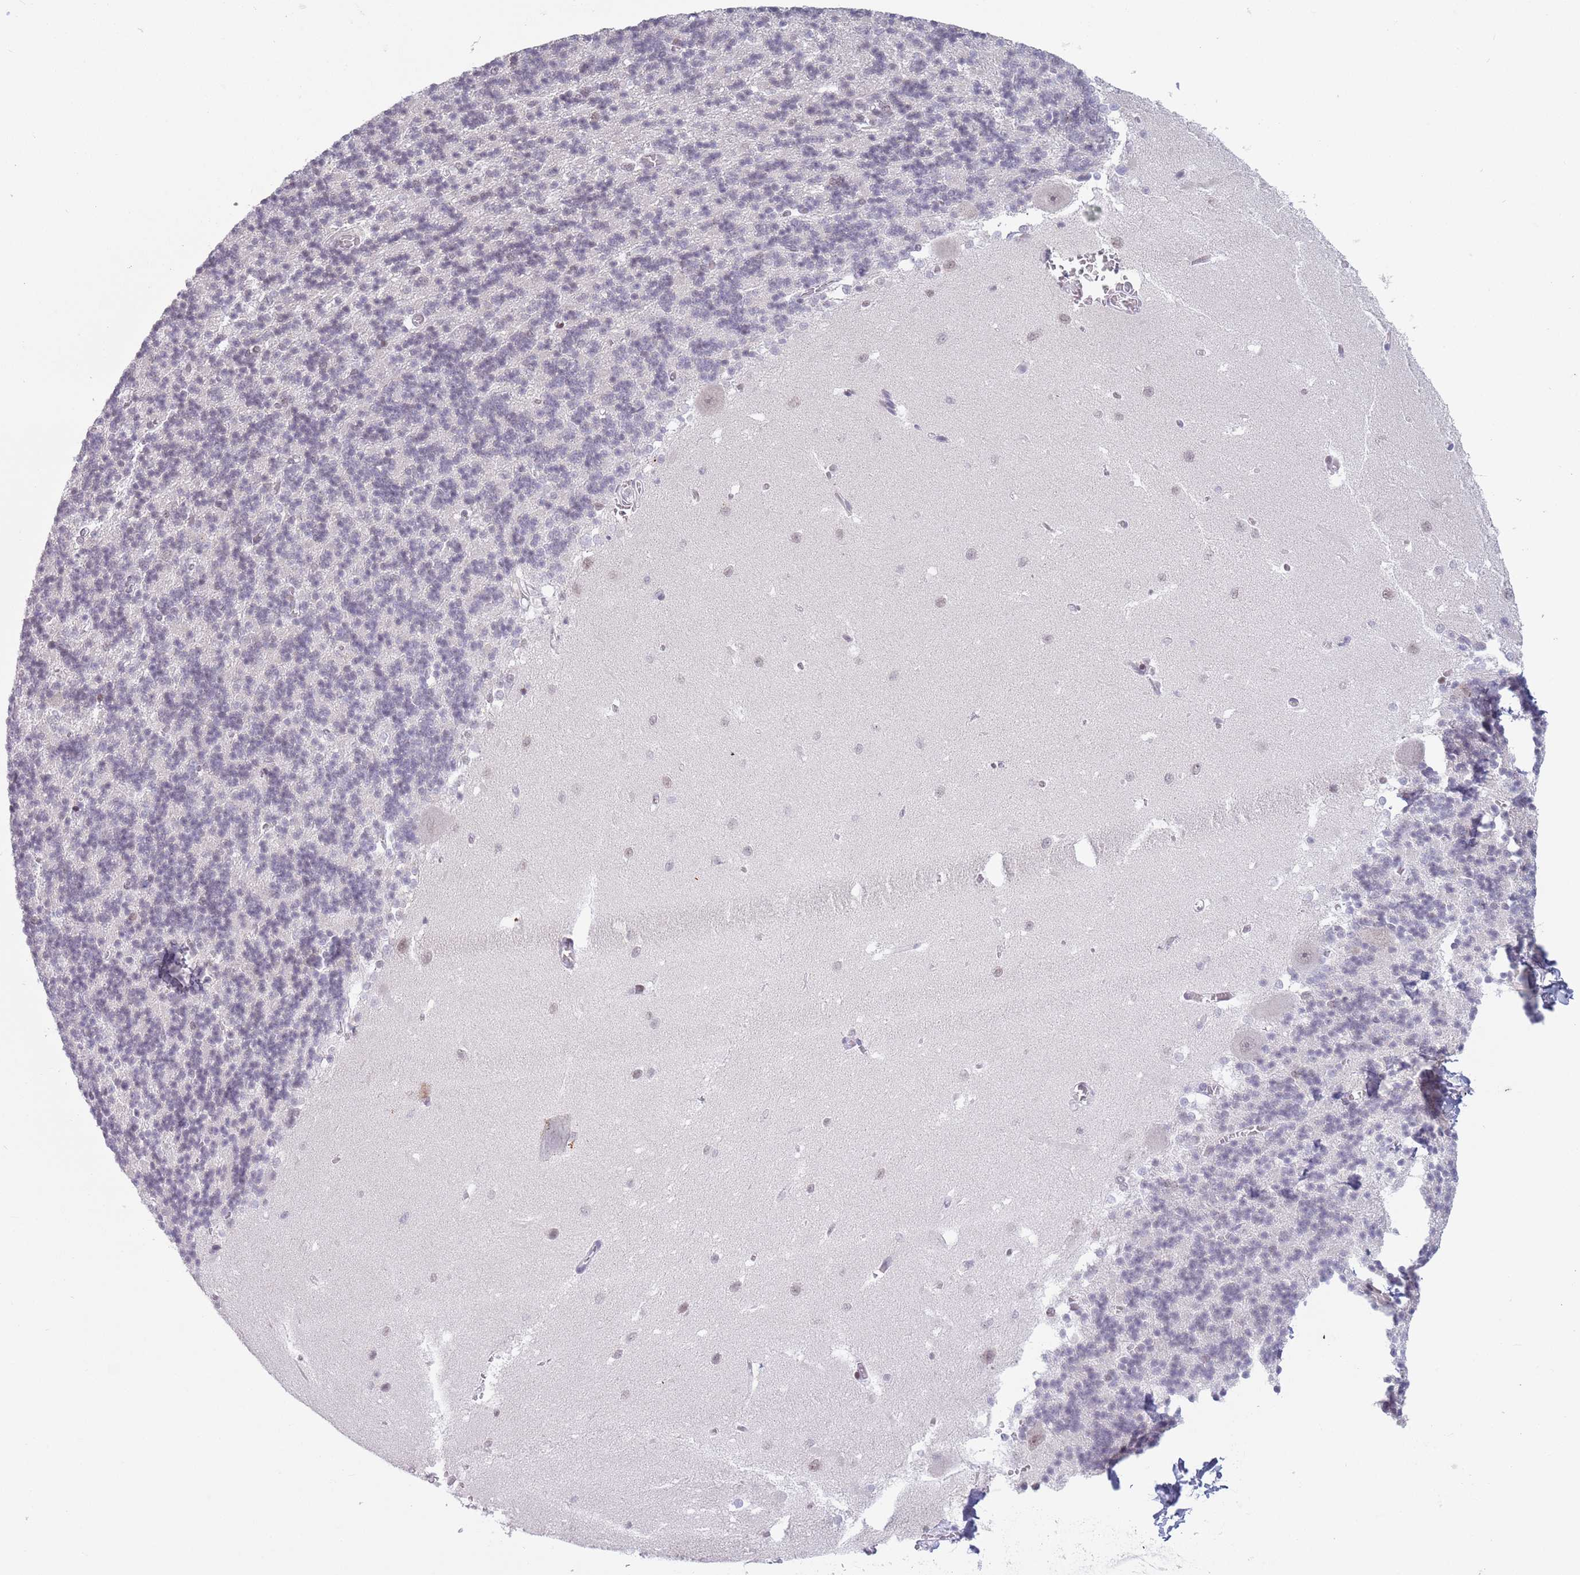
{"staining": {"intensity": "negative", "quantity": "none", "location": "none"}, "tissue": "cerebellum", "cell_type": "Cells in granular layer", "image_type": "normal", "snomed": [{"axis": "morphology", "description": "Normal tissue, NOS"}, {"axis": "topography", "description": "Cerebellum"}], "caption": "High magnification brightfield microscopy of benign cerebellum stained with DAB (3,3'-diaminobenzidine) (brown) and counterstained with hematoxylin (blue): cells in granular layer show no significant expression. Nuclei are stained in blue.", "gene": "MRPL34", "patient": {"sex": "male", "age": 37}}